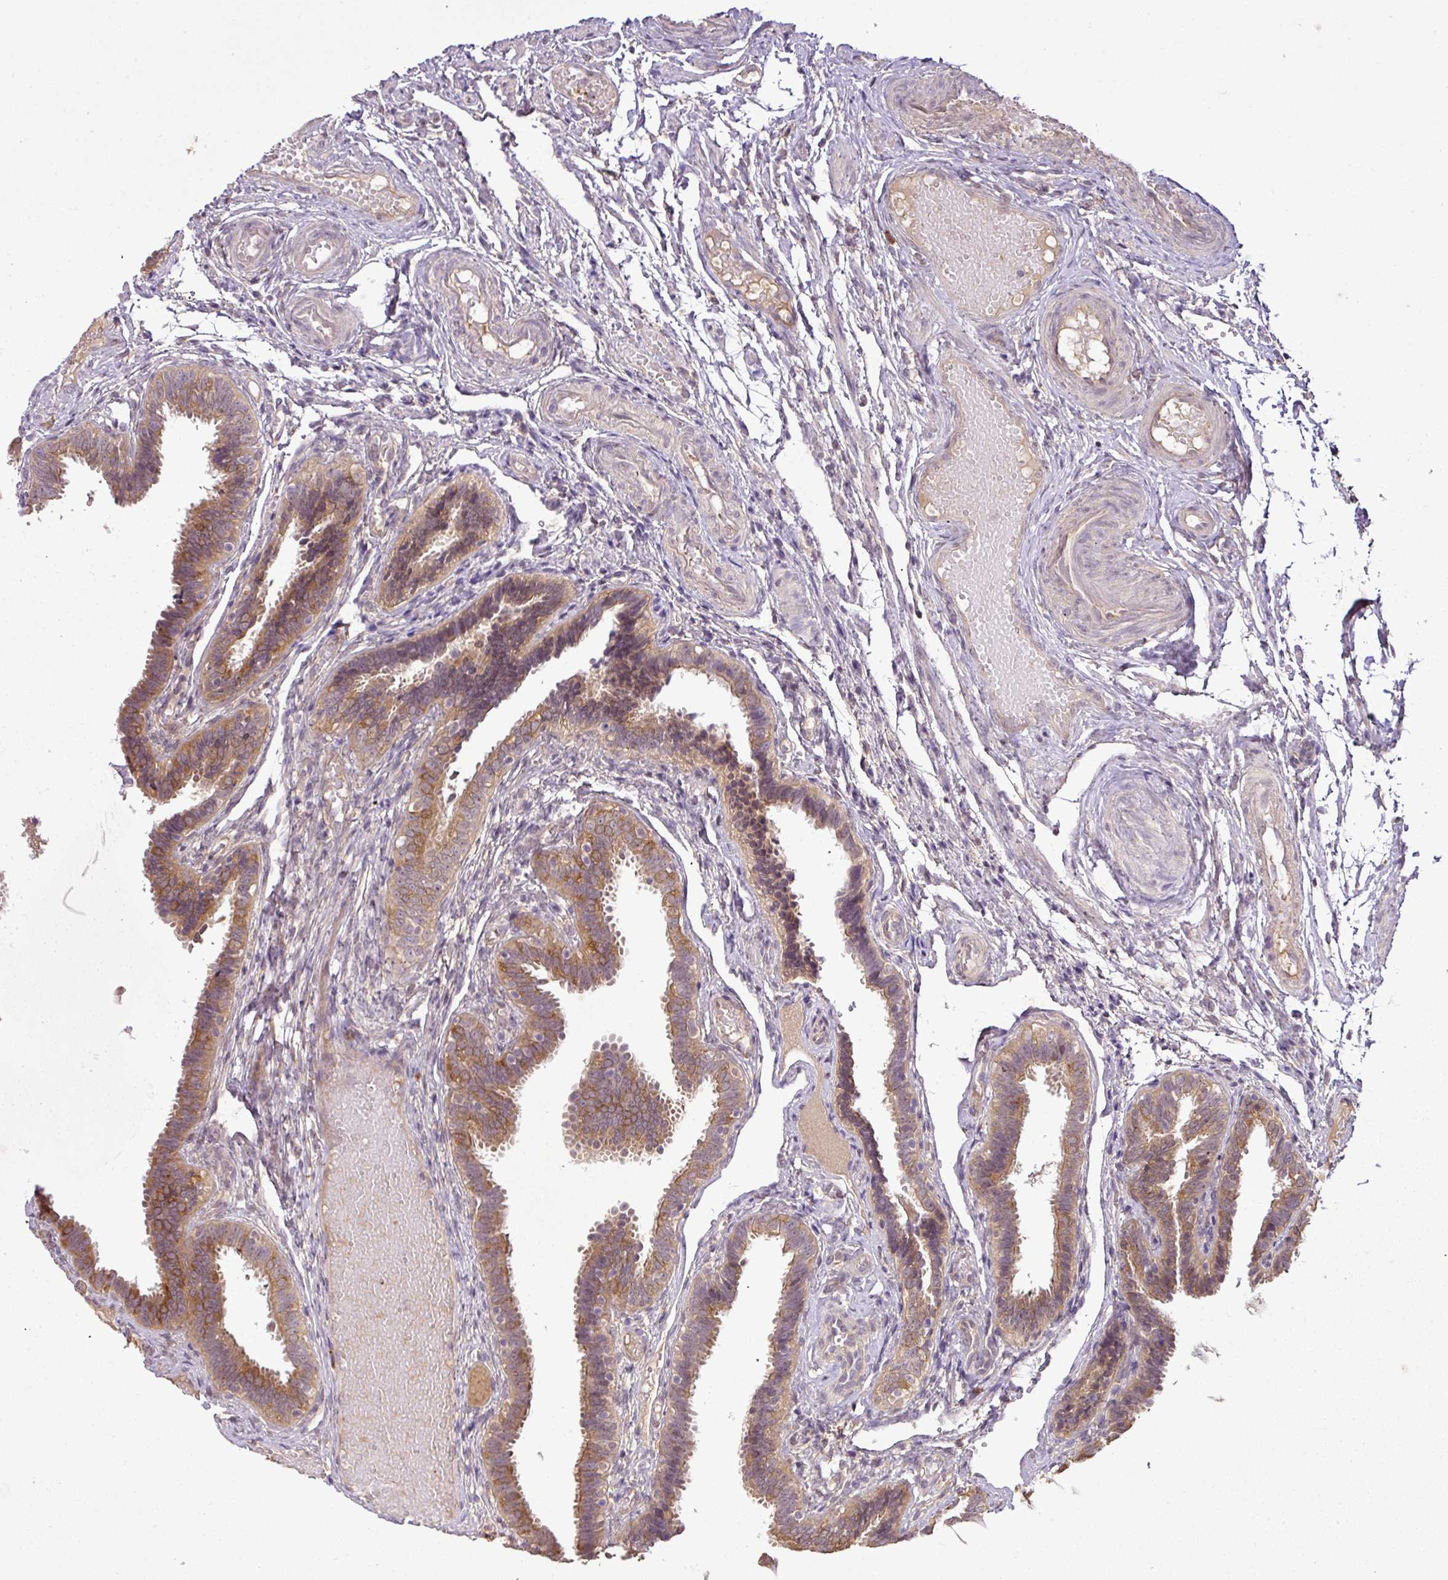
{"staining": {"intensity": "moderate", "quantity": ">75%", "location": "cytoplasmic/membranous"}, "tissue": "fallopian tube", "cell_type": "Glandular cells", "image_type": "normal", "snomed": [{"axis": "morphology", "description": "Normal tissue, NOS"}, {"axis": "topography", "description": "Fallopian tube"}], "caption": "Fallopian tube stained with IHC reveals moderate cytoplasmic/membranous expression in about >75% of glandular cells. (DAB IHC, brown staining for protein, blue staining for nuclei).", "gene": "DNAAF4", "patient": {"sex": "female", "age": 37}}